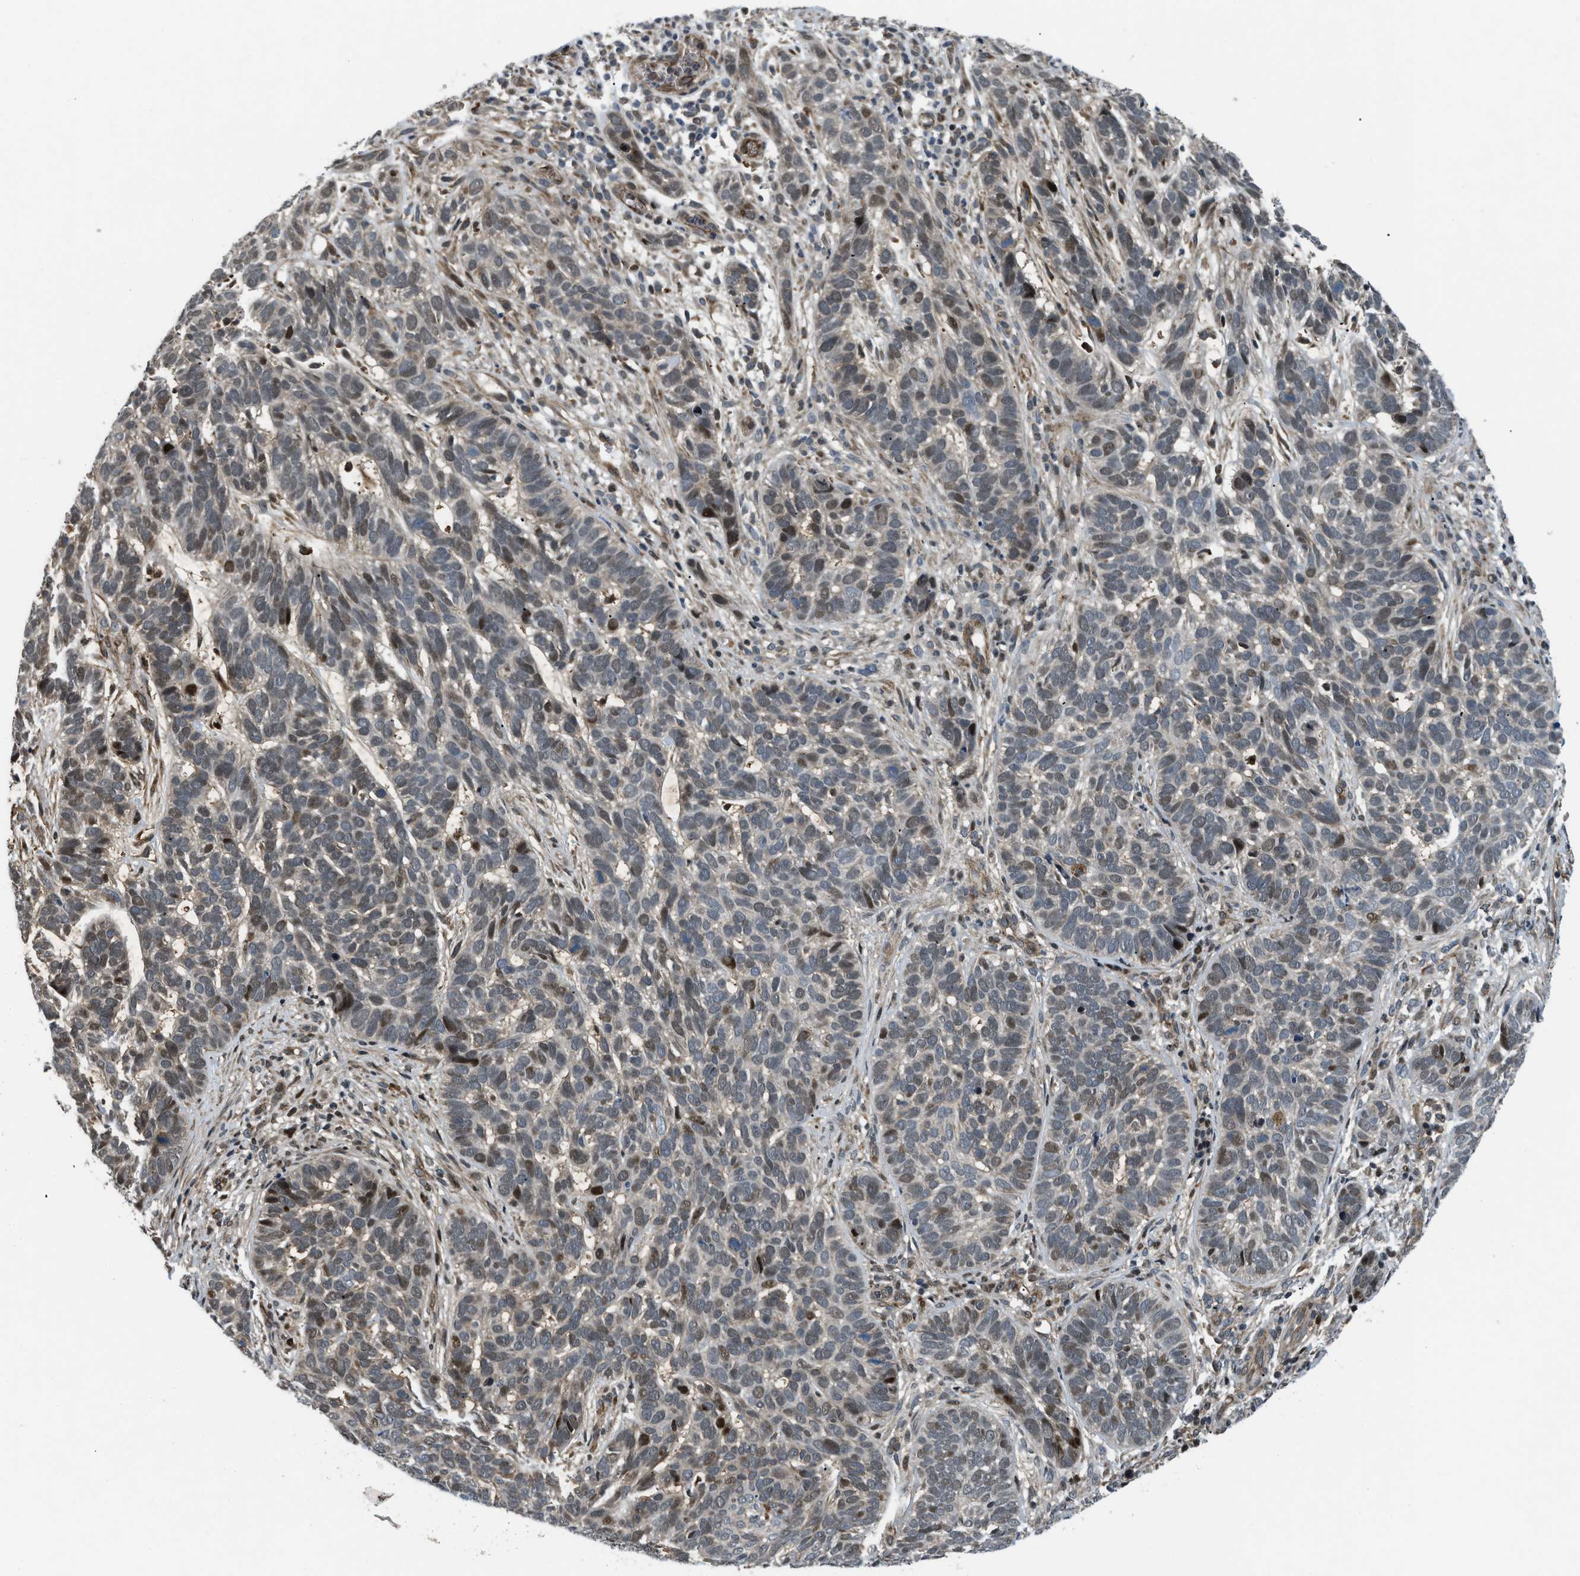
{"staining": {"intensity": "weak", "quantity": "25%-75%", "location": "nuclear"}, "tissue": "skin cancer", "cell_type": "Tumor cells", "image_type": "cancer", "snomed": [{"axis": "morphology", "description": "Basal cell carcinoma"}, {"axis": "topography", "description": "Skin"}], "caption": "This is a micrograph of immunohistochemistry (IHC) staining of skin cancer (basal cell carcinoma), which shows weak positivity in the nuclear of tumor cells.", "gene": "LTA4H", "patient": {"sex": "male", "age": 87}}